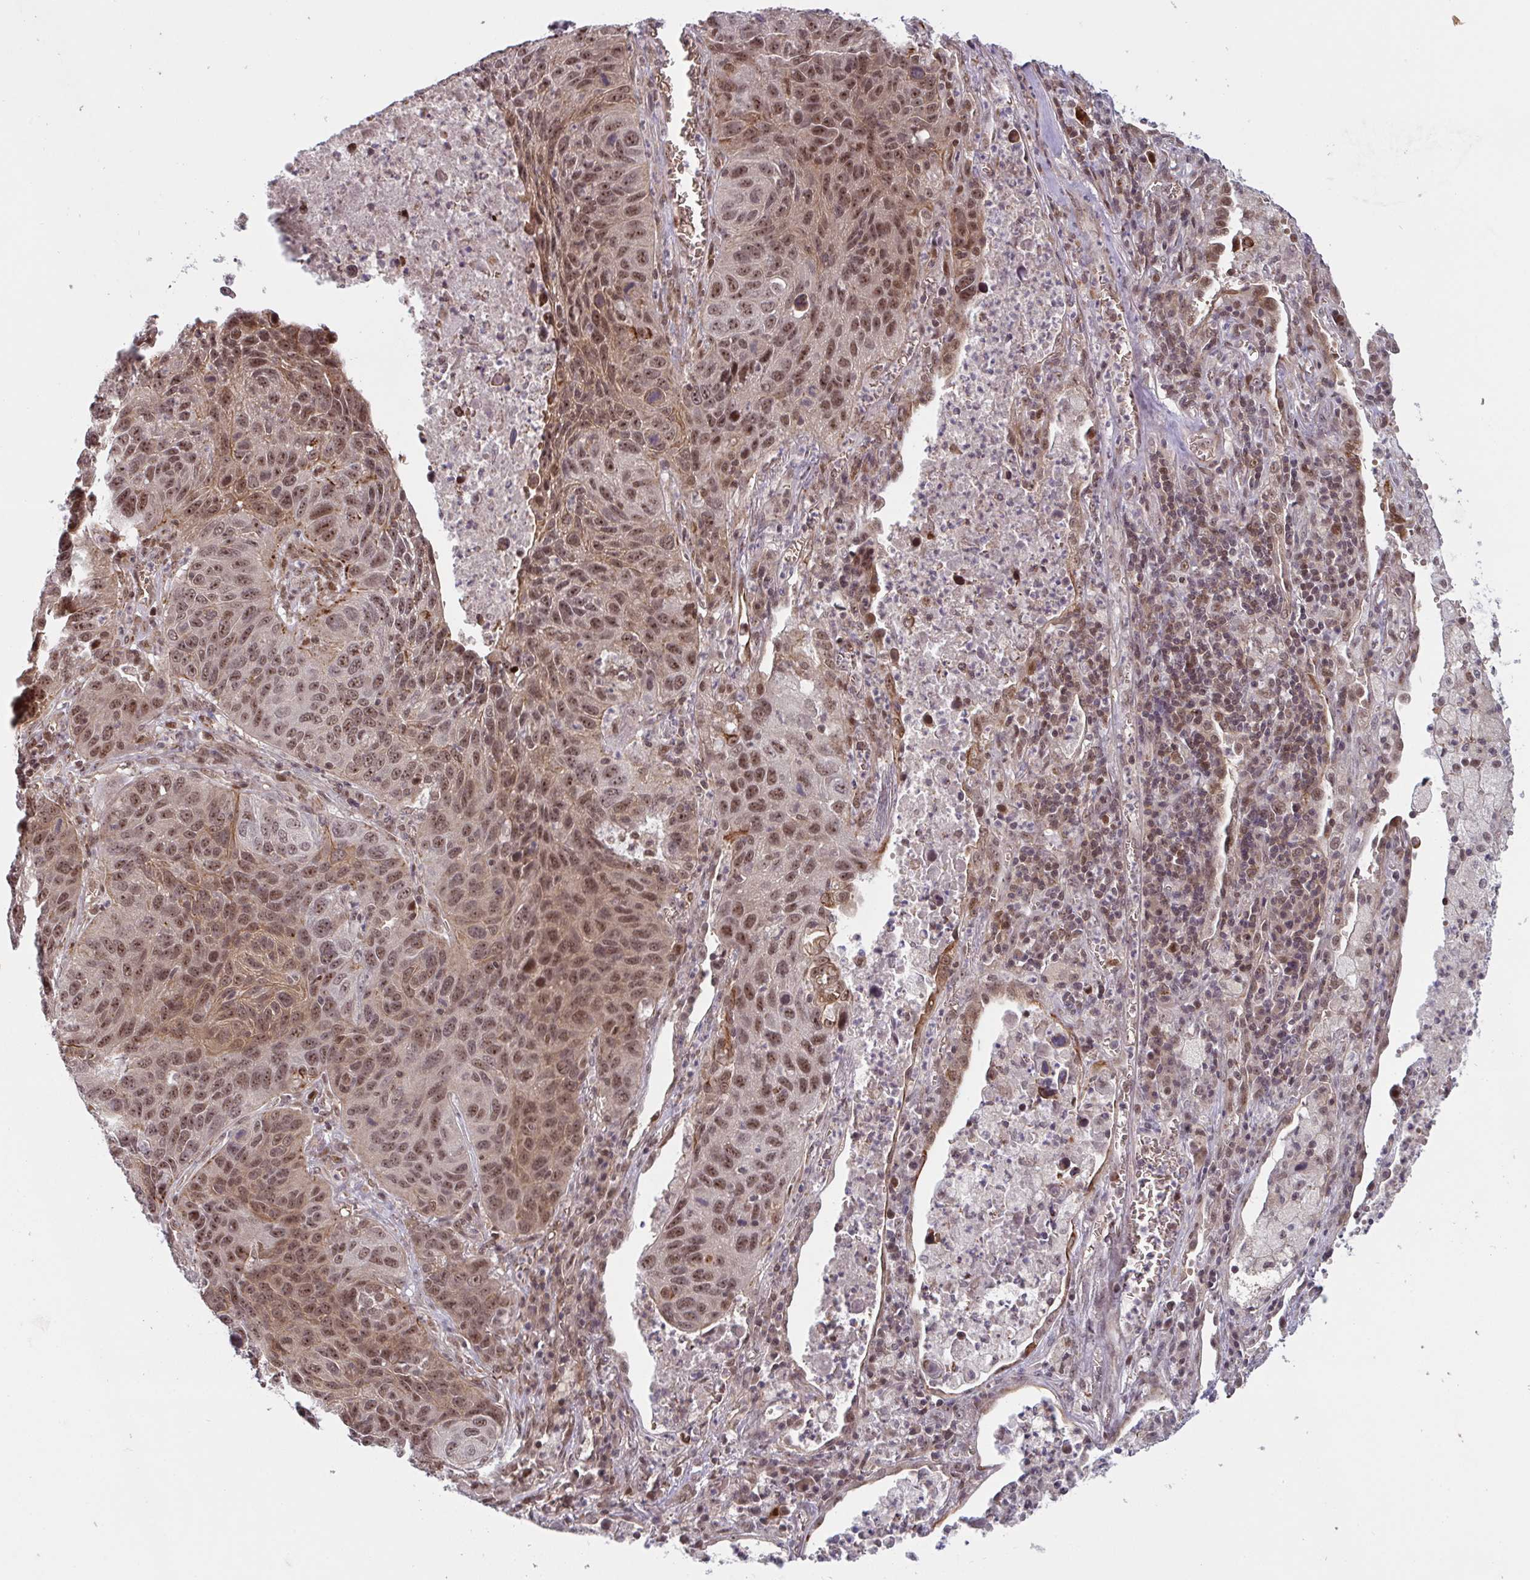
{"staining": {"intensity": "moderate", "quantity": ">75%", "location": "cytoplasmic/membranous,nuclear"}, "tissue": "lung cancer", "cell_type": "Tumor cells", "image_type": "cancer", "snomed": [{"axis": "morphology", "description": "Squamous cell carcinoma, NOS"}, {"axis": "topography", "description": "Lung"}], "caption": "Immunohistochemical staining of lung cancer (squamous cell carcinoma) demonstrates moderate cytoplasmic/membranous and nuclear protein expression in approximately >75% of tumor cells. (DAB IHC, brown staining for protein, blue staining for nuclei).", "gene": "NLRP13", "patient": {"sex": "female", "age": 61}}